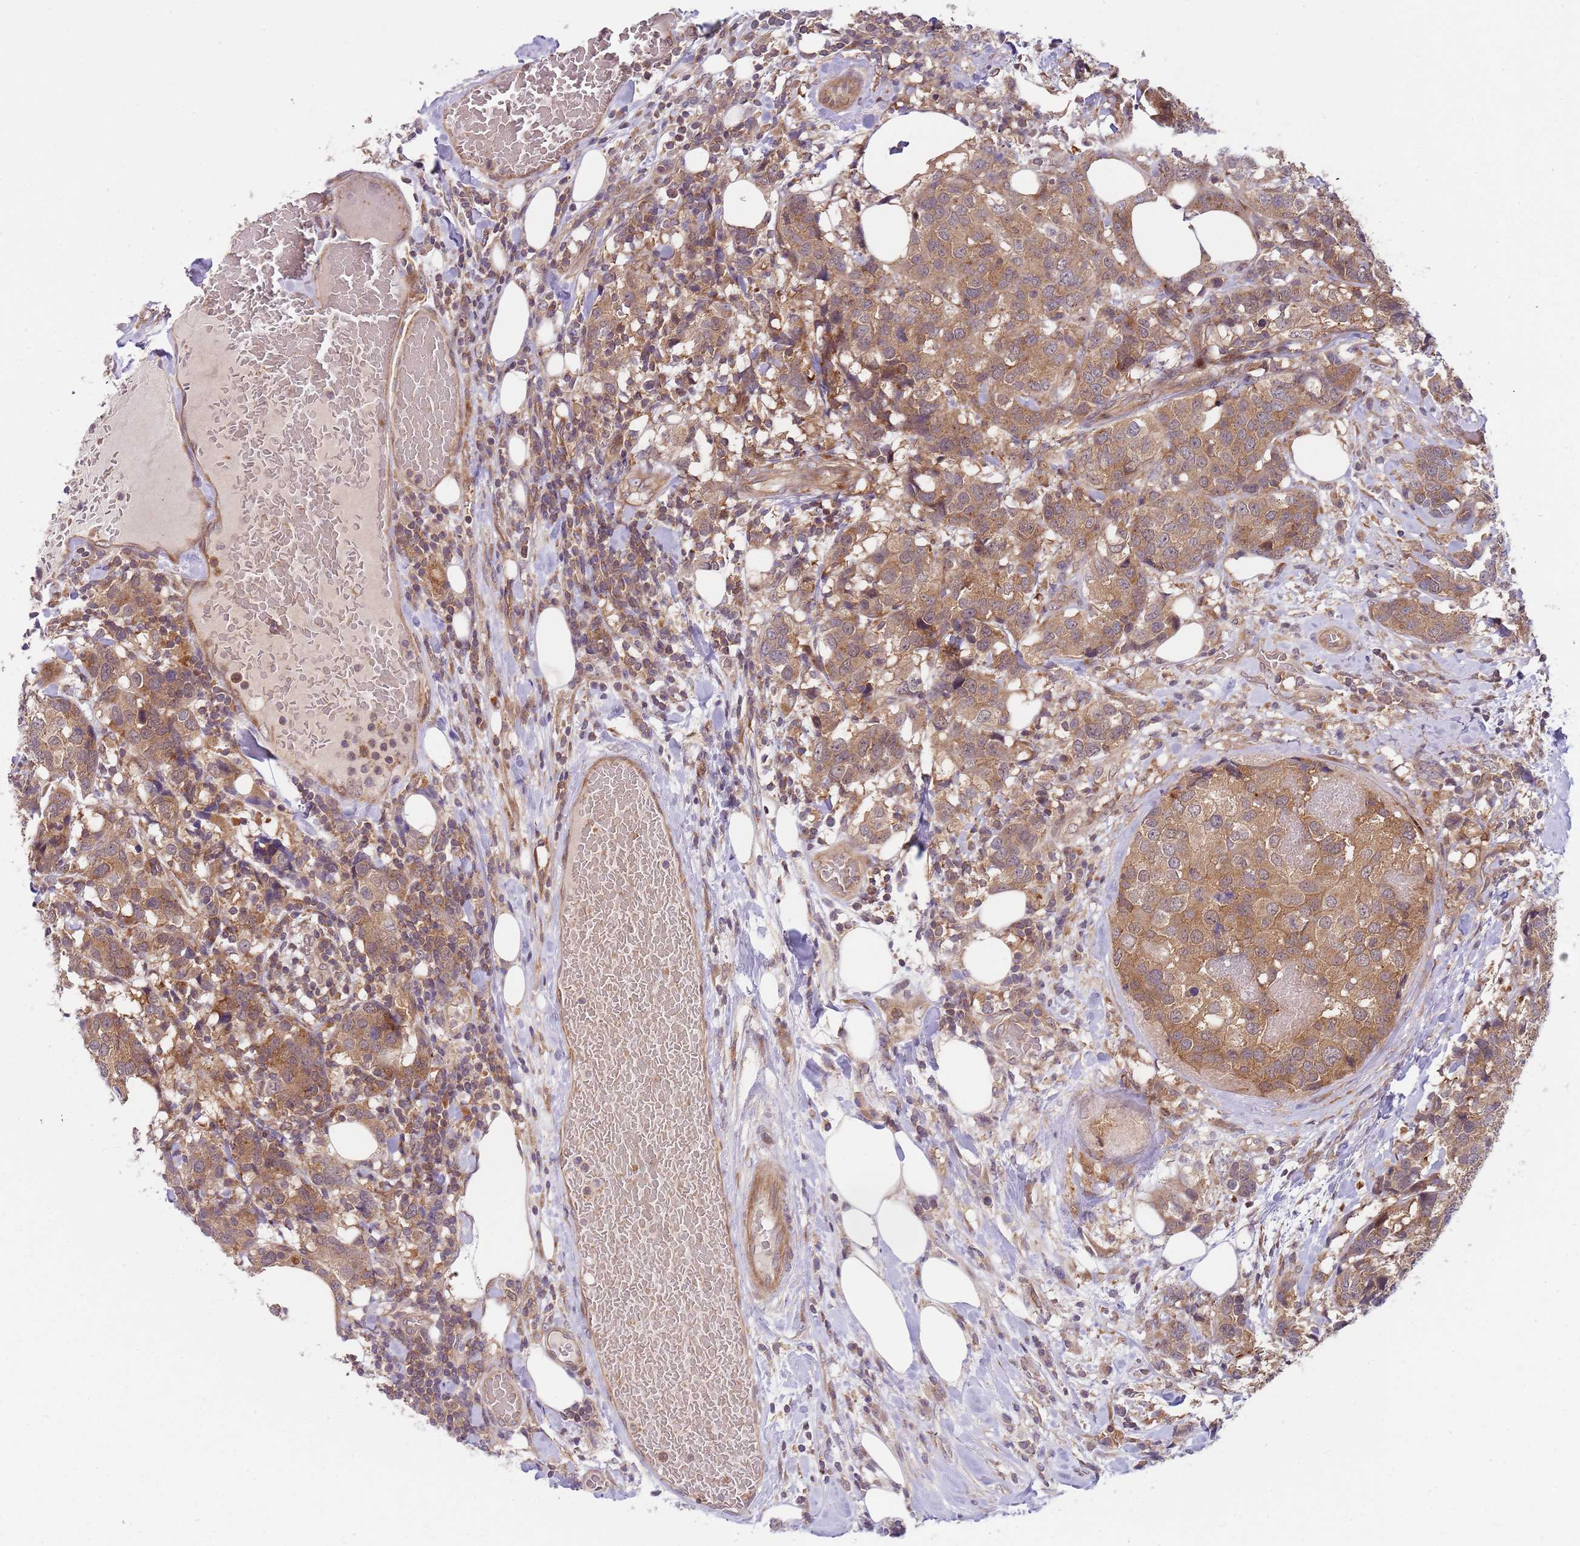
{"staining": {"intensity": "moderate", "quantity": ">75%", "location": "cytoplasmic/membranous"}, "tissue": "breast cancer", "cell_type": "Tumor cells", "image_type": "cancer", "snomed": [{"axis": "morphology", "description": "Lobular carcinoma"}, {"axis": "topography", "description": "Breast"}], "caption": "Breast cancer (lobular carcinoma) tissue reveals moderate cytoplasmic/membranous expression in approximately >75% of tumor cells, visualized by immunohistochemistry.", "gene": "GGA1", "patient": {"sex": "female", "age": 59}}